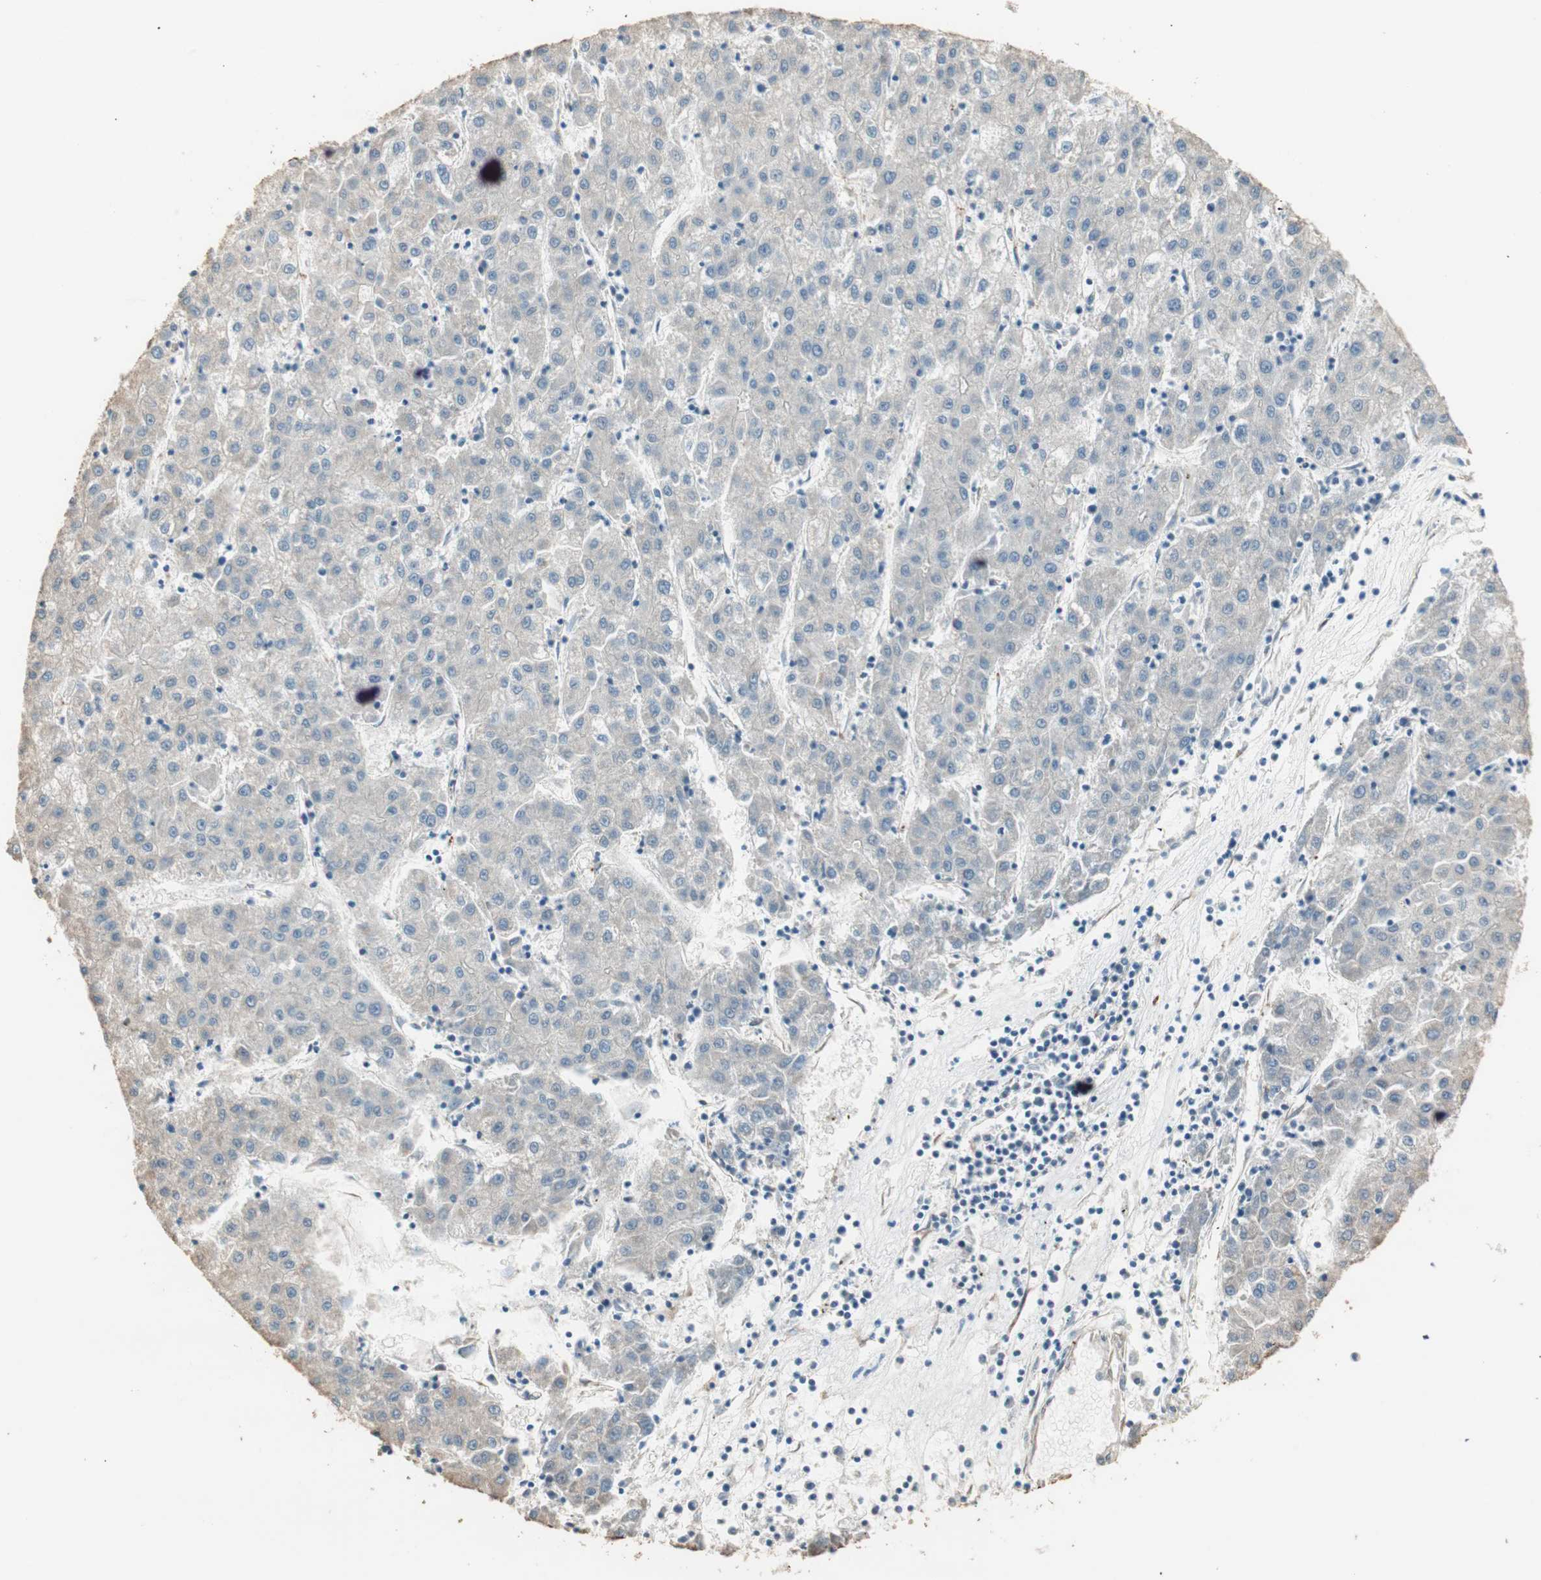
{"staining": {"intensity": "negative", "quantity": "none", "location": "none"}, "tissue": "liver cancer", "cell_type": "Tumor cells", "image_type": "cancer", "snomed": [{"axis": "morphology", "description": "Carcinoma, Hepatocellular, NOS"}, {"axis": "topography", "description": "Liver"}], "caption": "This is a histopathology image of immunohistochemistry (IHC) staining of hepatocellular carcinoma (liver), which shows no expression in tumor cells.", "gene": "TASOR", "patient": {"sex": "male", "age": 72}}